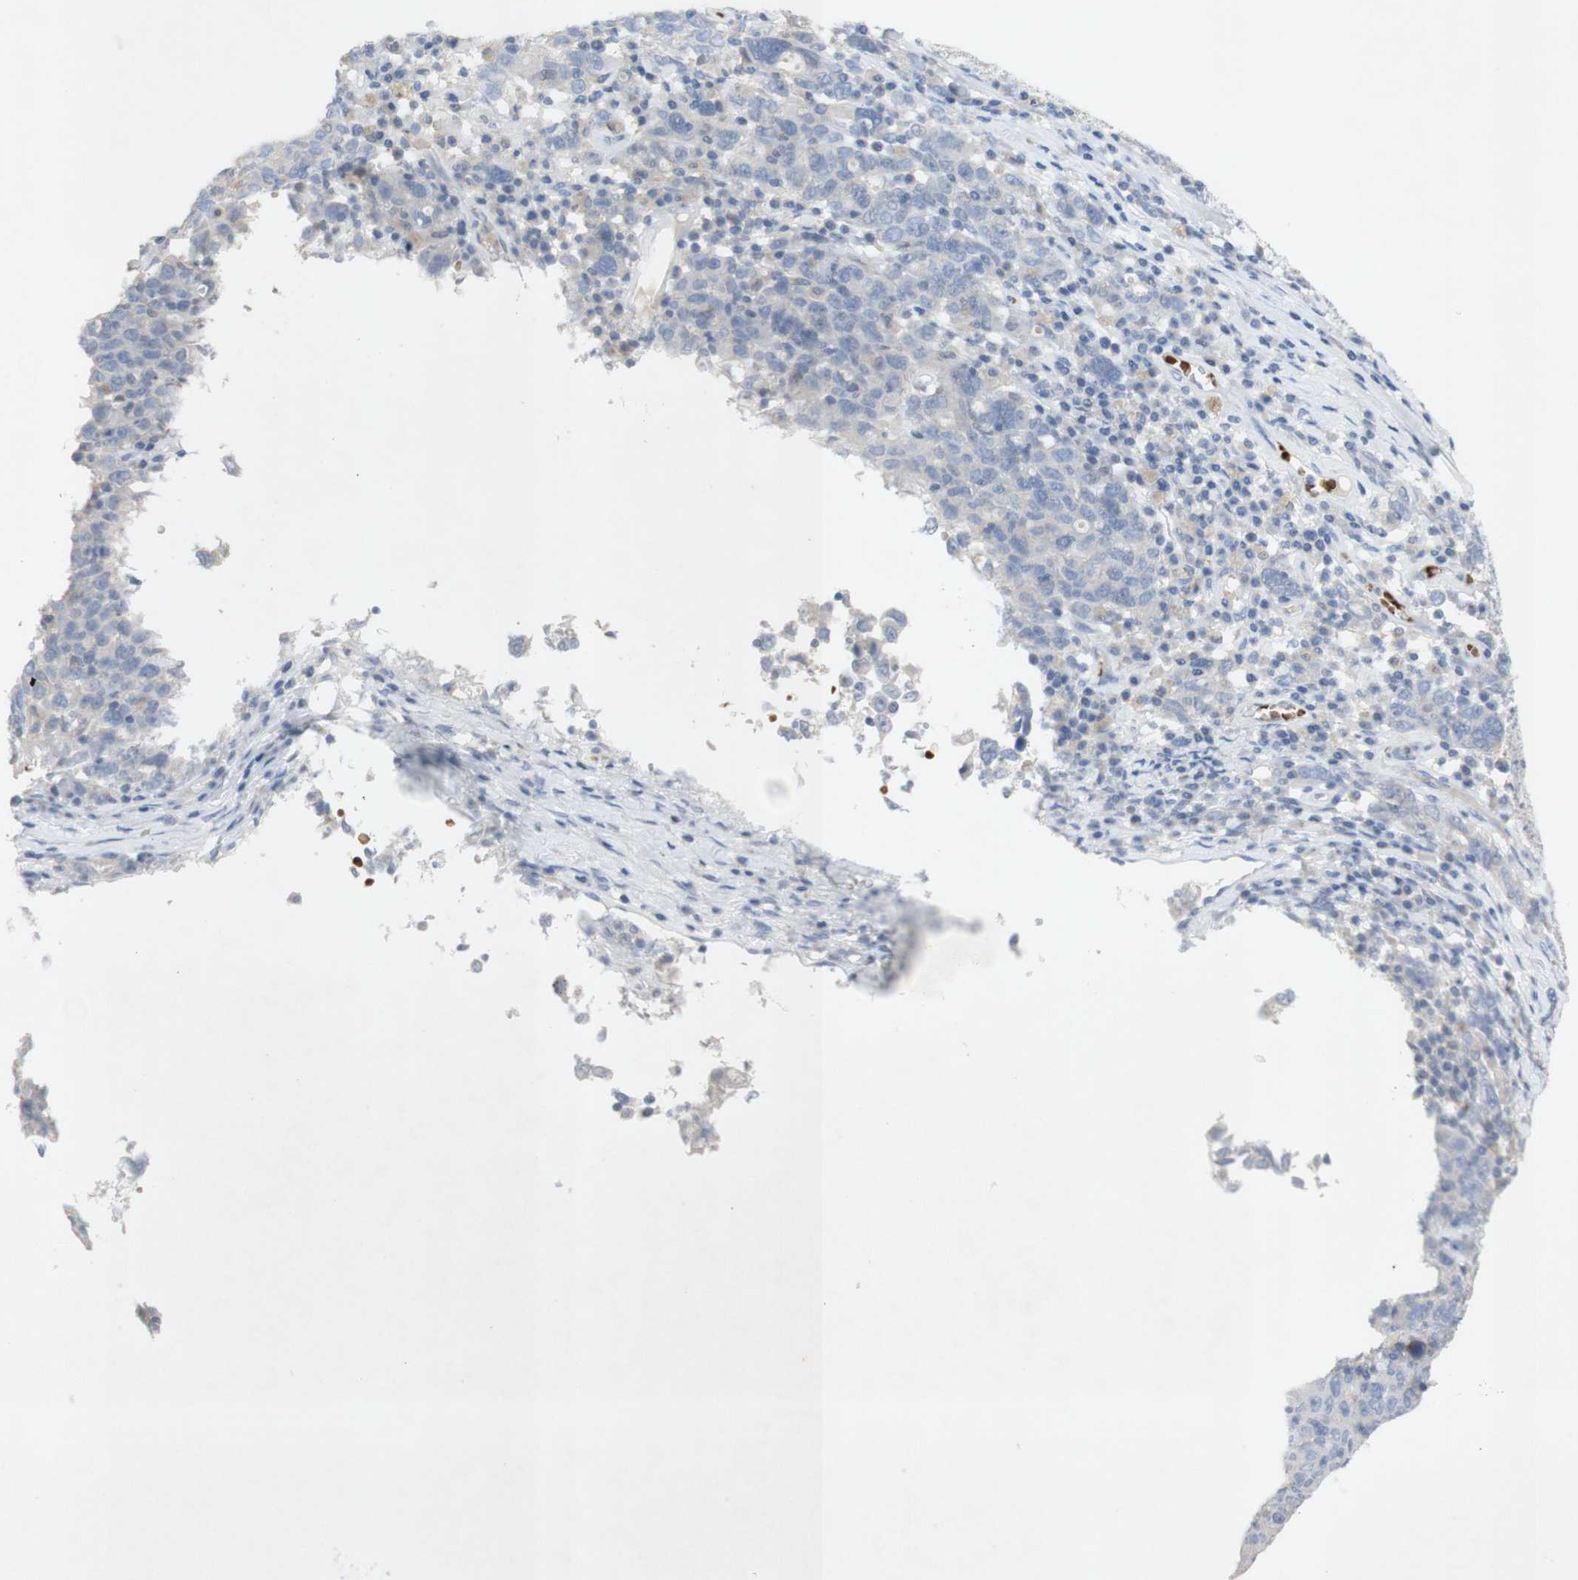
{"staining": {"intensity": "negative", "quantity": "none", "location": "none"}, "tissue": "ovarian cancer", "cell_type": "Tumor cells", "image_type": "cancer", "snomed": [{"axis": "morphology", "description": "Carcinoma, endometroid"}, {"axis": "topography", "description": "Ovary"}], "caption": "This is an immunohistochemistry (IHC) micrograph of human ovarian cancer. There is no staining in tumor cells.", "gene": "EPO", "patient": {"sex": "female", "age": 62}}